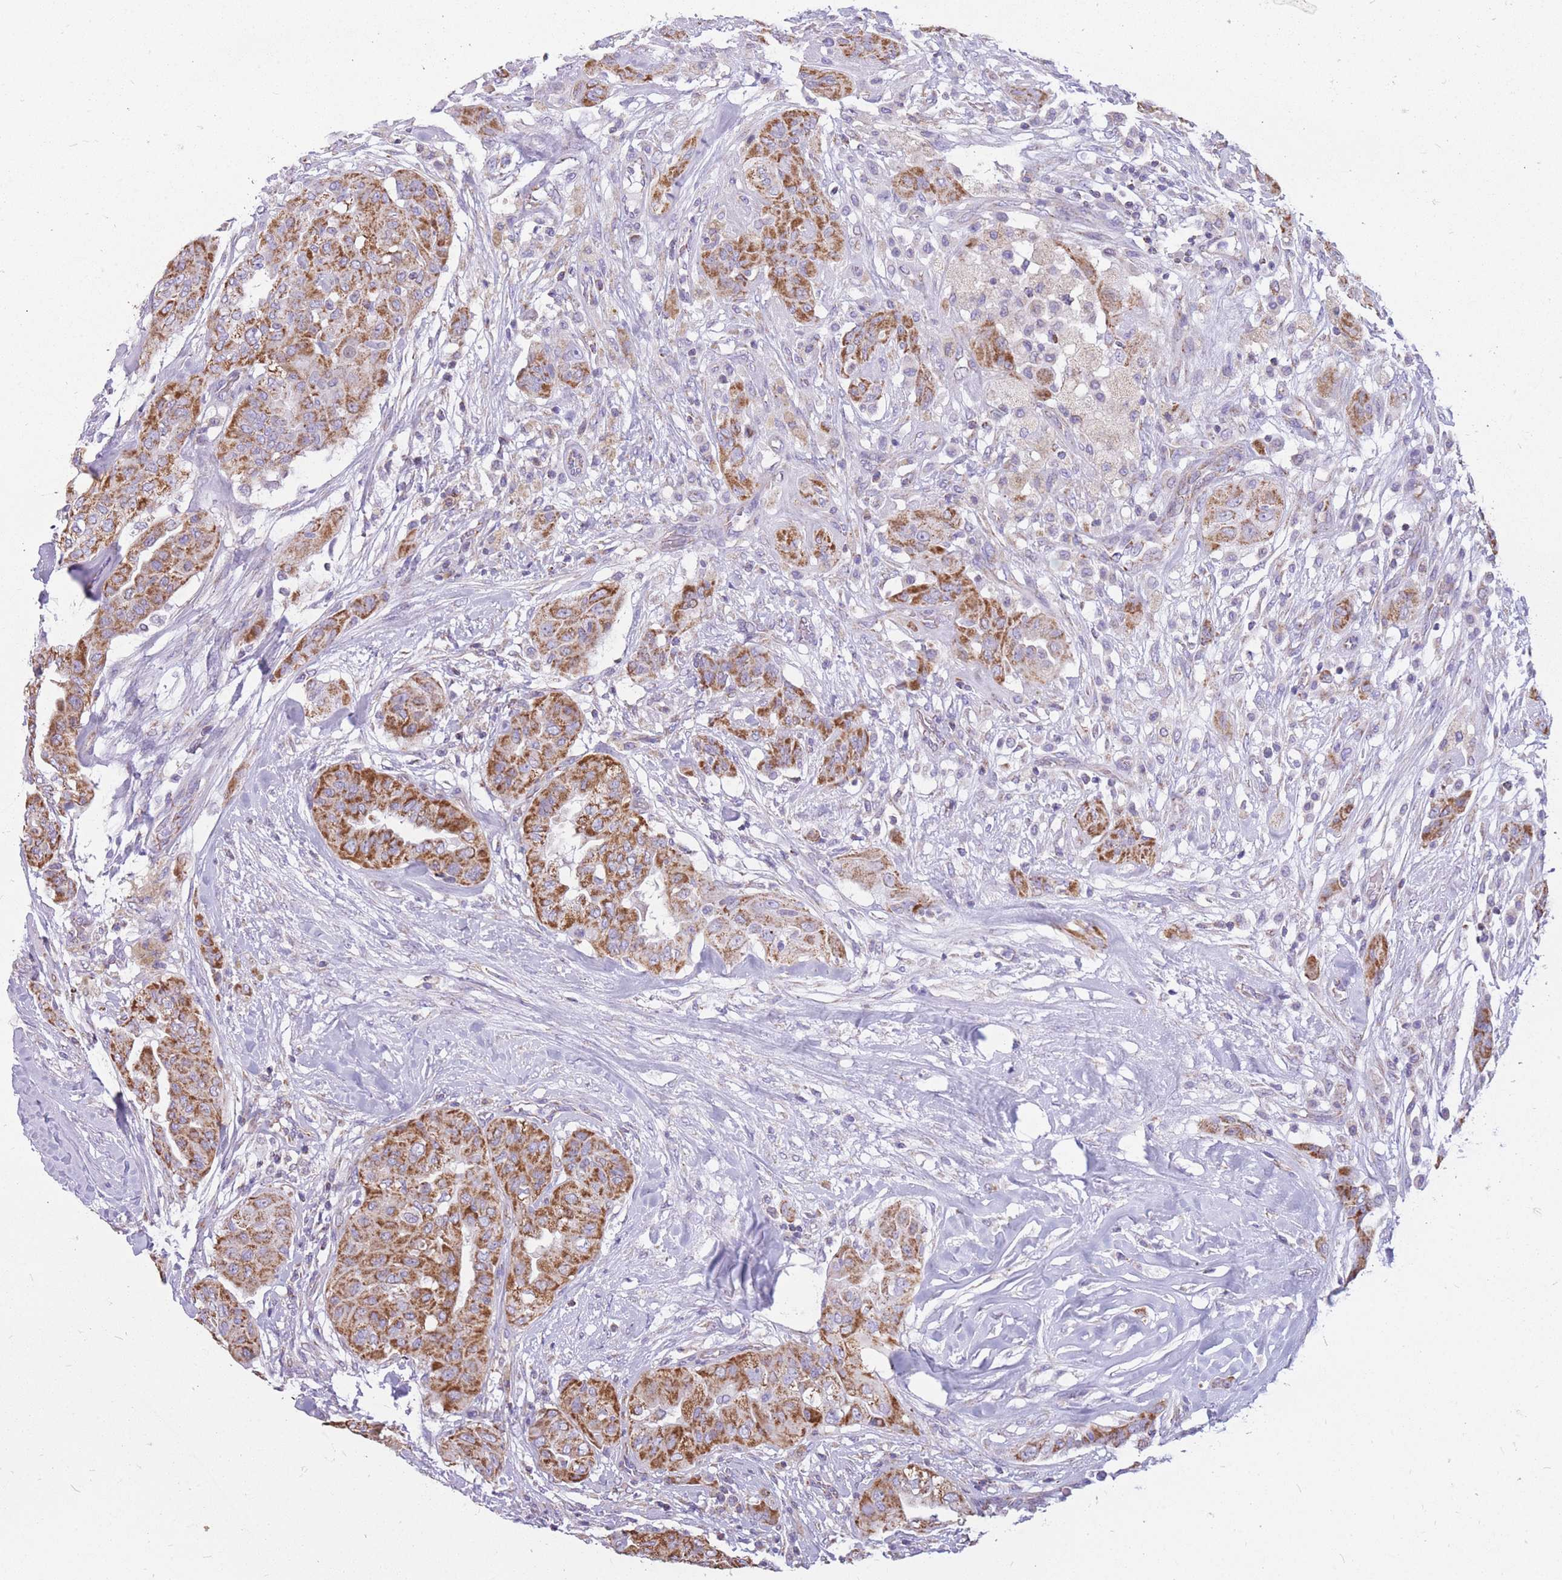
{"staining": {"intensity": "strong", "quantity": ">75%", "location": "cytoplasmic/membranous"}, "tissue": "thyroid cancer", "cell_type": "Tumor cells", "image_type": "cancer", "snomed": [{"axis": "morphology", "description": "Papillary adenocarcinoma, NOS"}, {"axis": "topography", "description": "Thyroid gland"}], "caption": "This is a histology image of immunohistochemistry staining of thyroid cancer (papillary adenocarcinoma), which shows strong staining in the cytoplasmic/membranous of tumor cells.", "gene": "PCSK1", "patient": {"sex": "female", "age": 59}}